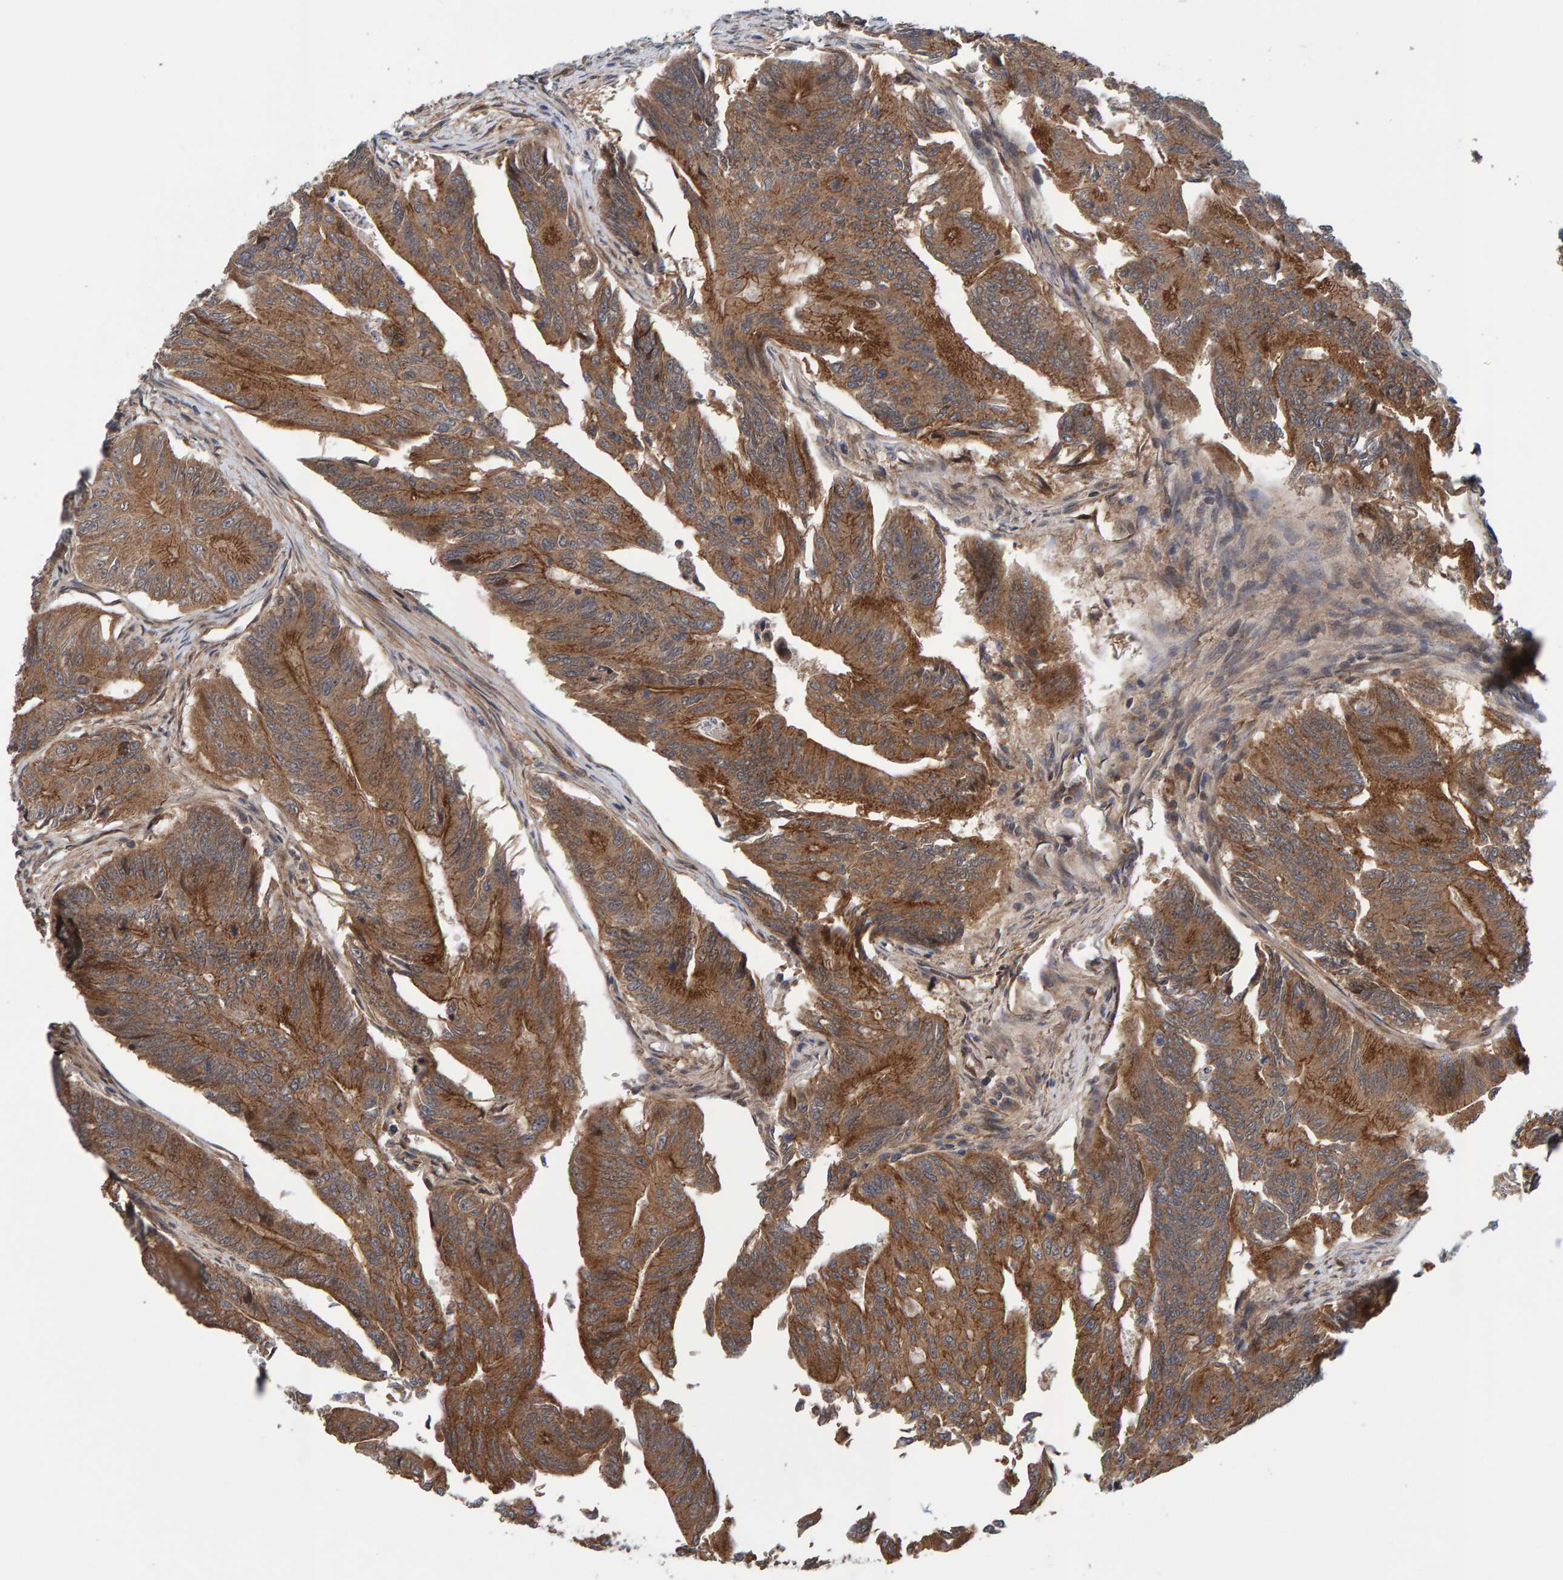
{"staining": {"intensity": "moderate", "quantity": ">75%", "location": "cytoplasmic/membranous"}, "tissue": "colorectal cancer", "cell_type": "Tumor cells", "image_type": "cancer", "snomed": [{"axis": "morphology", "description": "Adenoma, NOS"}, {"axis": "morphology", "description": "Adenocarcinoma, NOS"}, {"axis": "topography", "description": "Colon"}], "caption": "Immunohistochemistry (IHC) (DAB (3,3'-diaminobenzidine)) staining of human colorectal cancer shows moderate cytoplasmic/membranous protein expression in approximately >75% of tumor cells.", "gene": "SCRN2", "patient": {"sex": "male", "age": 79}}